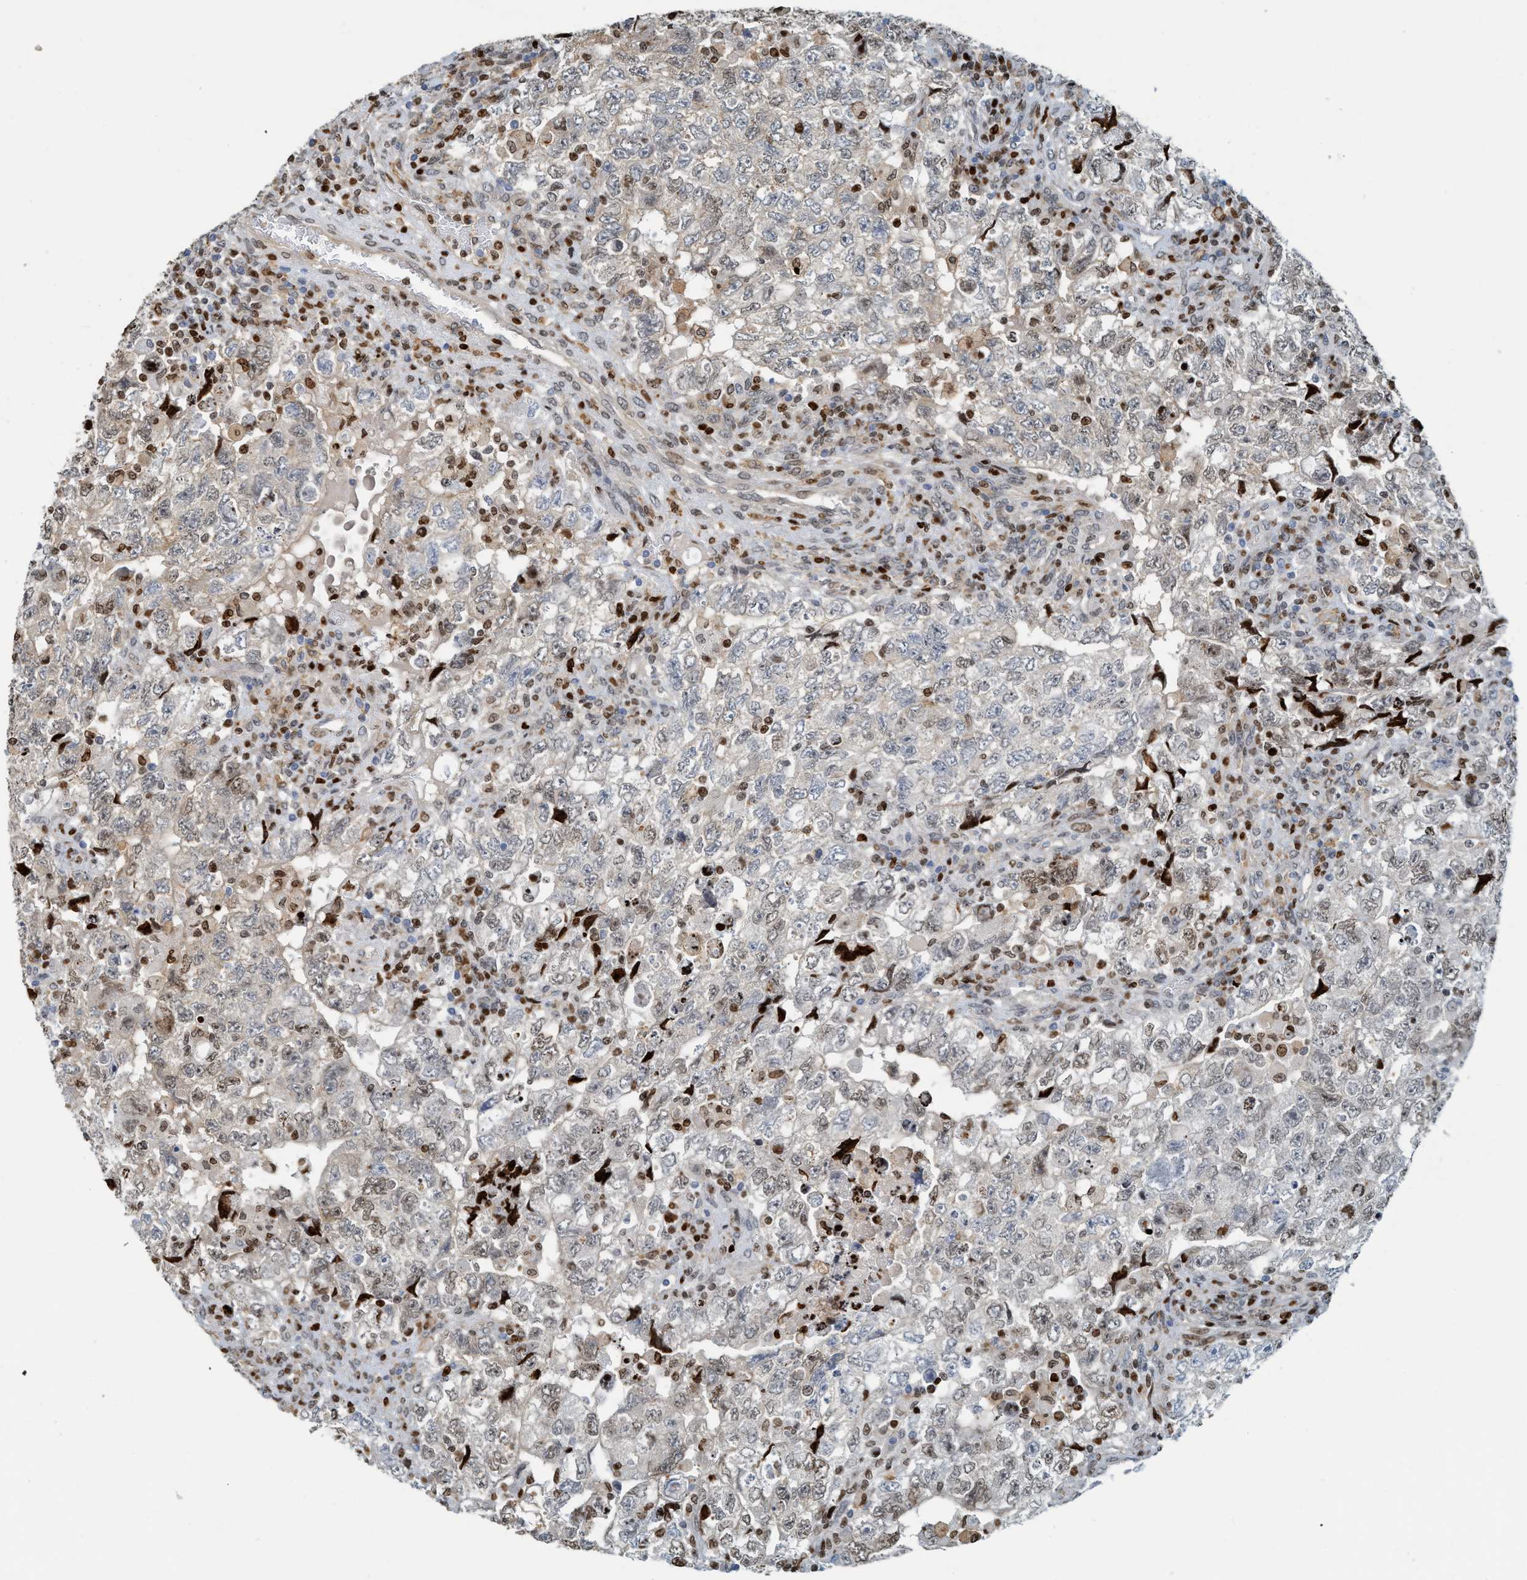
{"staining": {"intensity": "moderate", "quantity": "25%-75%", "location": "nuclear"}, "tissue": "testis cancer", "cell_type": "Tumor cells", "image_type": "cancer", "snomed": [{"axis": "morphology", "description": "Seminoma, NOS"}, {"axis": "topography", "description": "Testis"}], "caption": "Seminoma (testis) was stained to show a protein in brown. There is medium levels of moderate nuclear staining in approximately 25%-75% of tumor cells. The staining was performed using DAB (3,3'-diaminobenzidine), with brown indicating positive protein expression. Nuclei are stained blue with hematoxylin.", "gene": "SH3D19", "patient": {"sex": "male", "age": 22}}